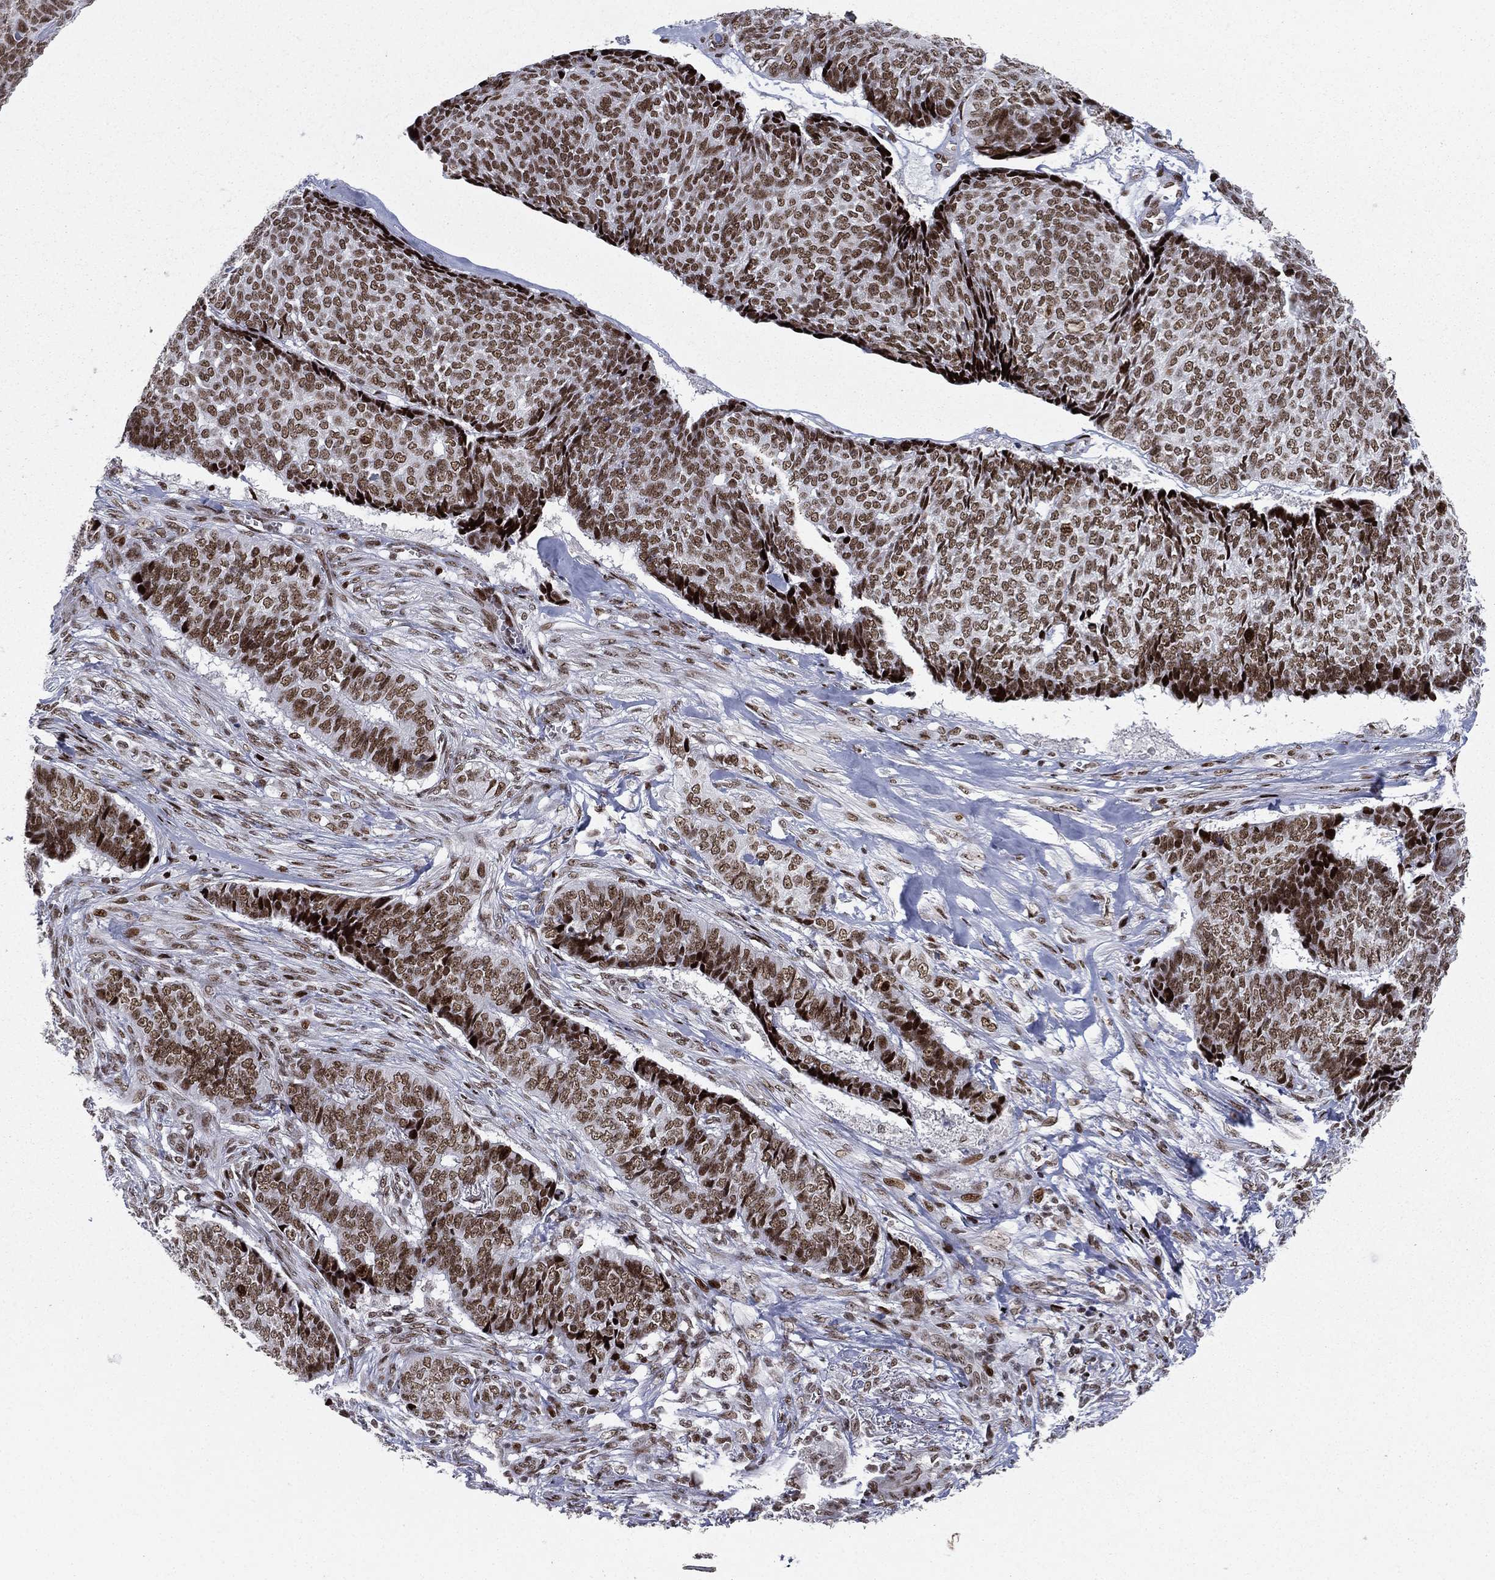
{"staining": {"intensity": "strong", "quantity": ">75%", "location": "nuclear"}, "tissue": "skin cancer", "cell_type": "Tumor cells", "image_type": "cancer", "snomed": [{"axis": "morphology", "description": "Basal cell carcinoma"}, {"axis": "topography", "description": "Skin"}], "caption": "Immunohistochemical staining of basal cell carcinoma (skin) reveals strong nuclear protein expression in about >75% of tumor cells. Using DAB (3,3'-diaminobenzidine) (brown) and hematoxylin (blue) stains, captured at high magnification using brightfield microscopy.", "gene": "RTF1", "patient": {"sex": "male", "age": 86}}